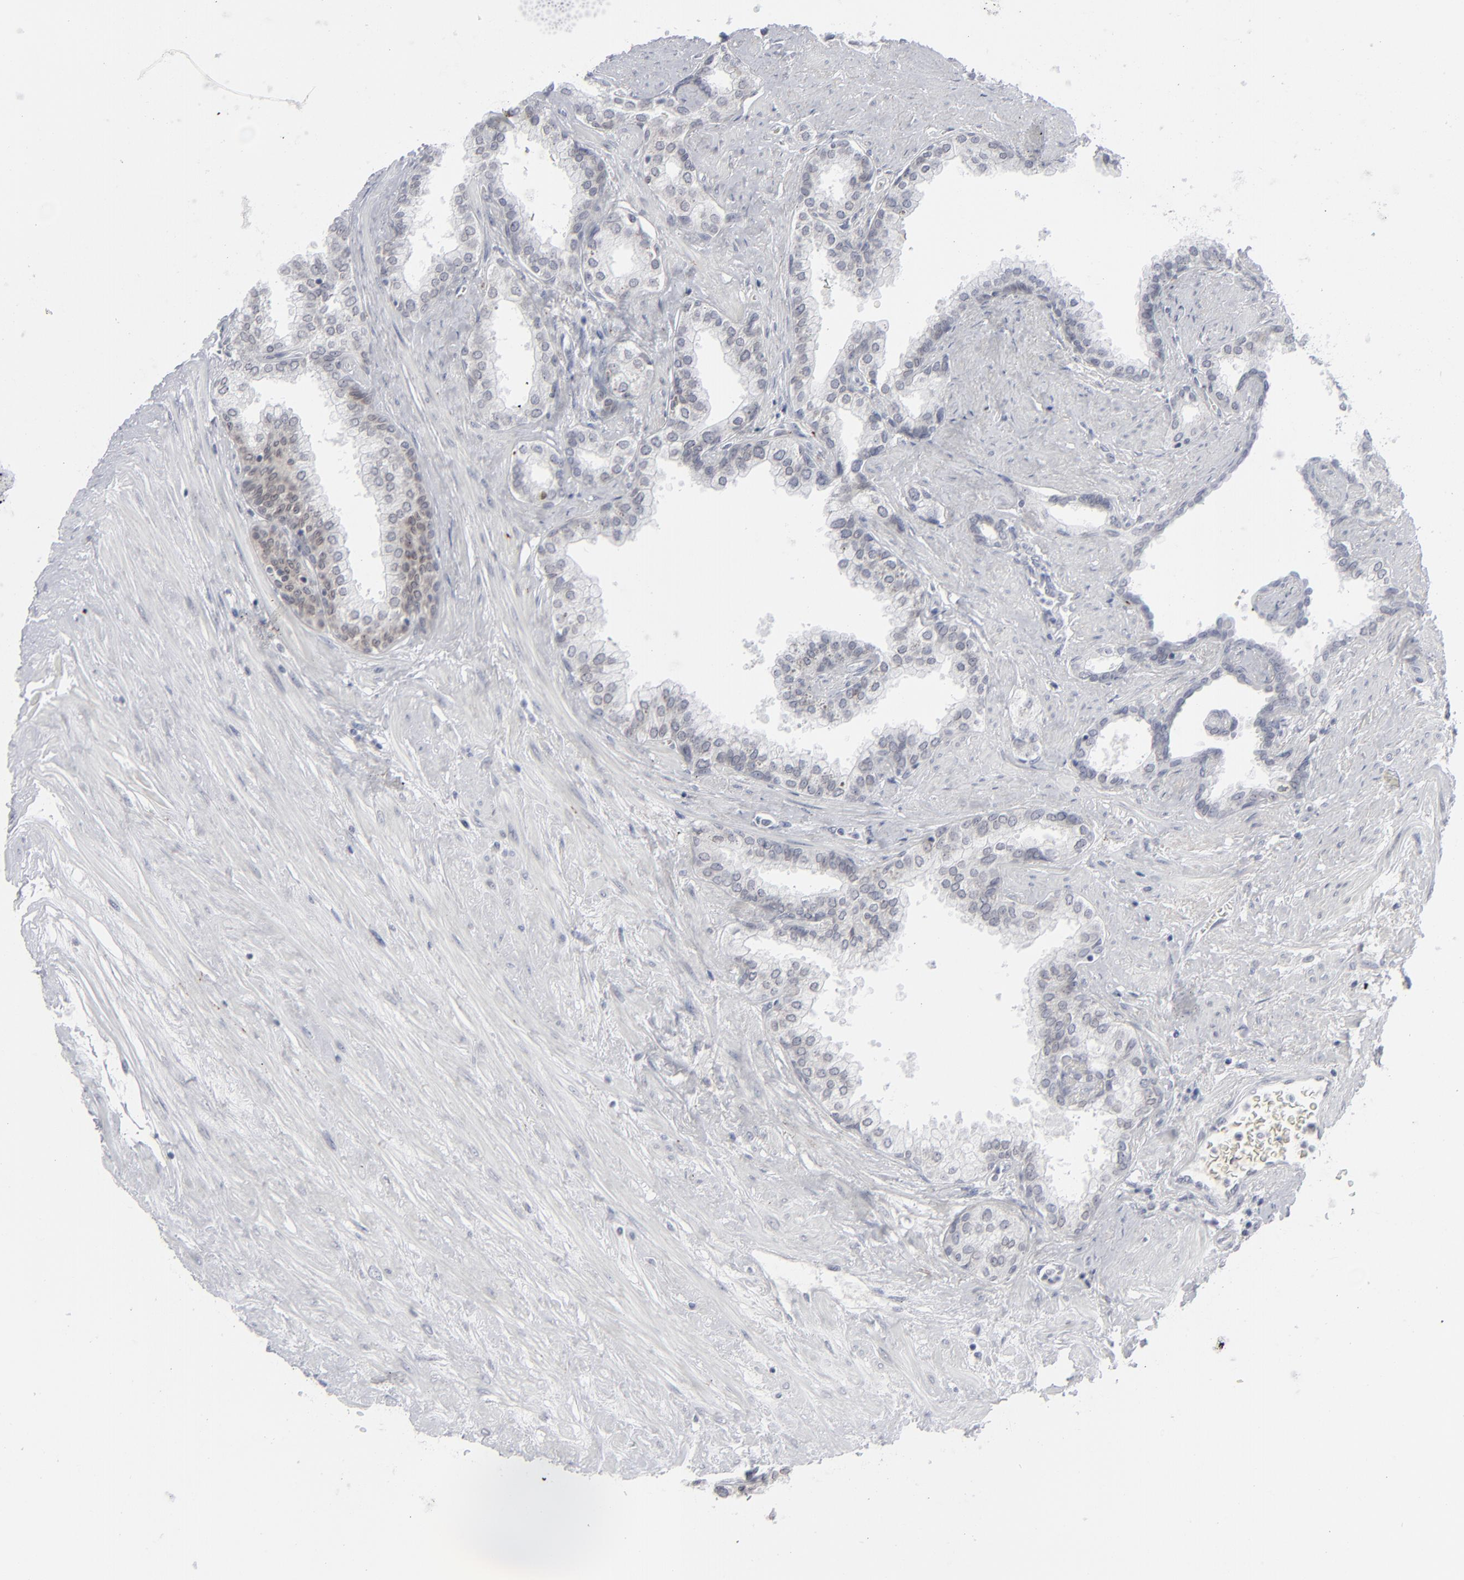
{"staining": {"intensity": "negative", "quantity": "none", "location": "none"}, "tissue": "prostate", "cell_type": "Glandular cells", "image_type": "normal", "snomed": [{"axis": "morphology", "description": "Normal tissue, NOS"}, {"axis": "topography", "description": "Prostate"}], "caption": "Histopathology image shows no significant protein staining in glandular cells of benign prostate. Brightfield microscopy of IHC stained with DAB (3,3'-diaminobenzidine) (brown) and hematoxylin (blue), captured at high magnification.", "gene": "NUP88", "patient": {"sex": "male", "age": 60}}